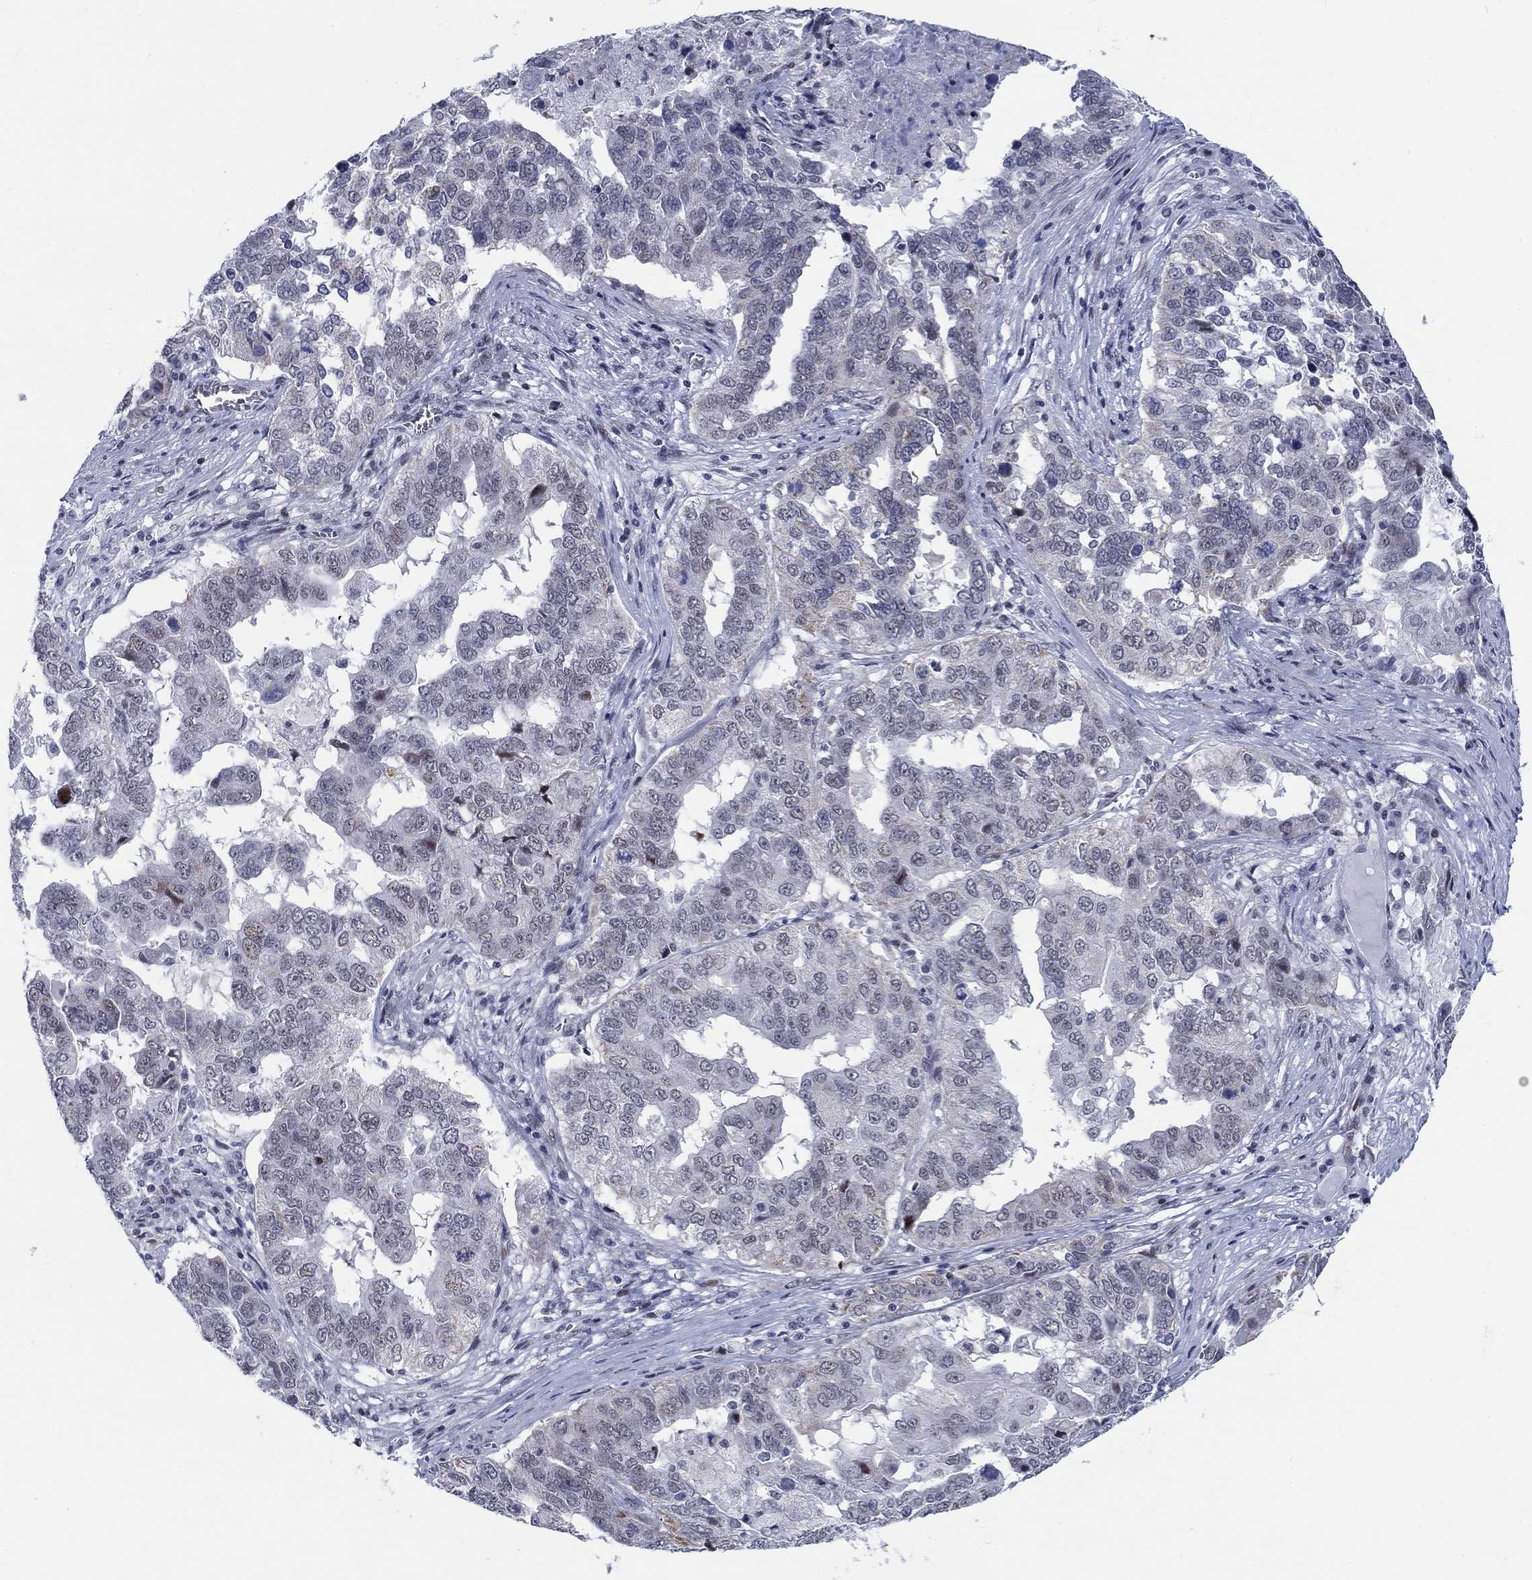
{"staining": {"intensity": "negative", "quantity": "none", "location": "none"}, "tissue": "ovarian cancer", "cell_type": "Tumor cells", "image_type": "cancer", "snomed": [{"axis": "morphology", "description": "Carcinoma, endometroid"}, {"axis": "topography", "description": "Soft tissue"}, {"axis": "topography", "description": "Ovary"}], "caption": "Micrograph shows no significant protein positivity in tumor cells of ovarian cancer (endometroid carcinoma).", "gene": "NEU3", "patient": {"sex": "female", "age": 52}}